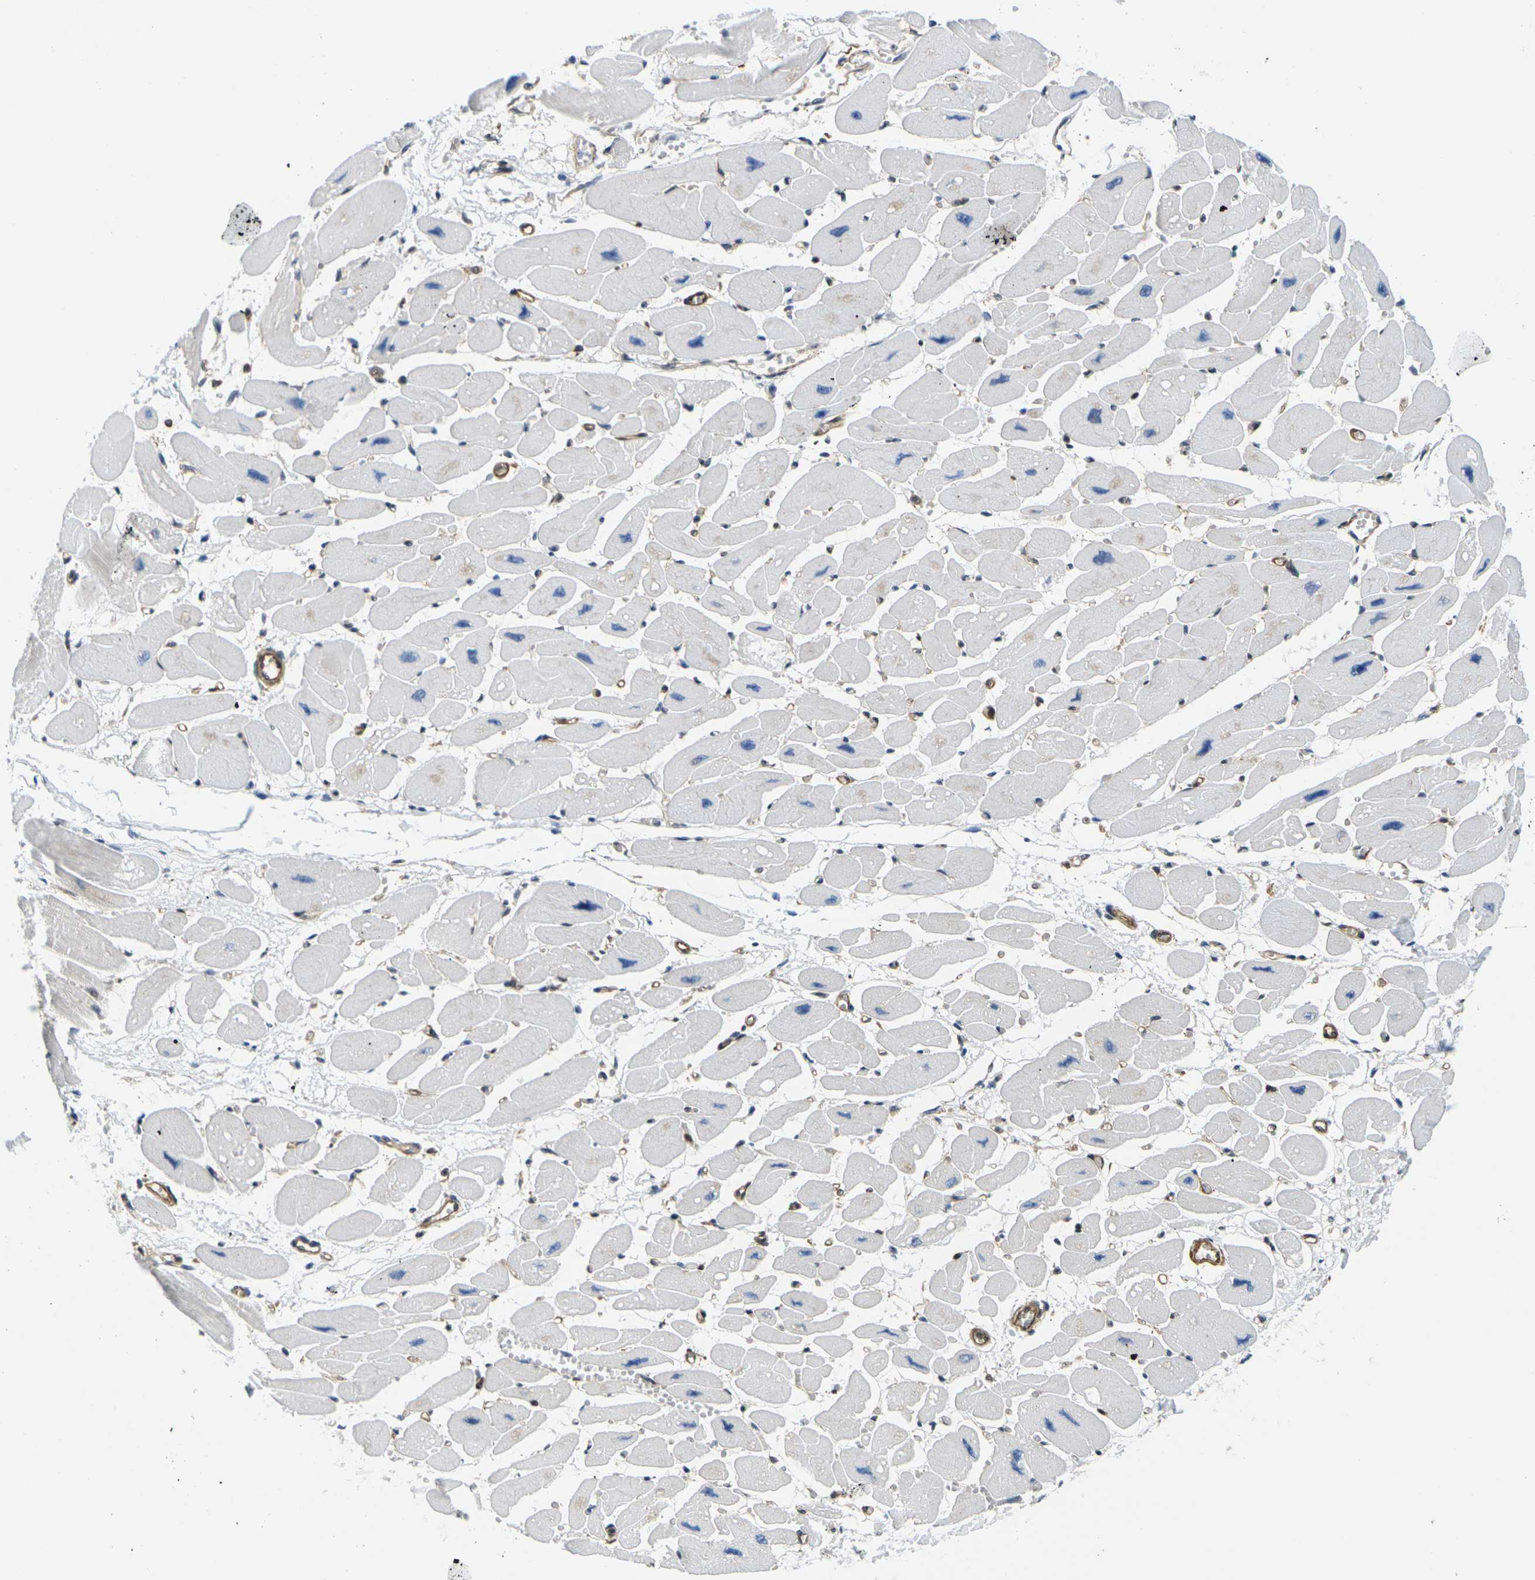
{"staining": {"intensity": "weak", "quantity": "<25%", "location": "cytoplasmic/membranous"}, "tissue": "heart muscle", "cell_type": "Cardiomyocytes", "image_type": "normal", "snomed": [{"axis": "morphology", "description": "Normal tissue, NOS"}, {"axis": "topography", "description": "Heart"}], "caption": "Human heart muscle stained for a protein using IHC displays no positivity in cardiomyocytes.", "gene": "LASP1", "patient": {"sex": "female", "age": 54}}